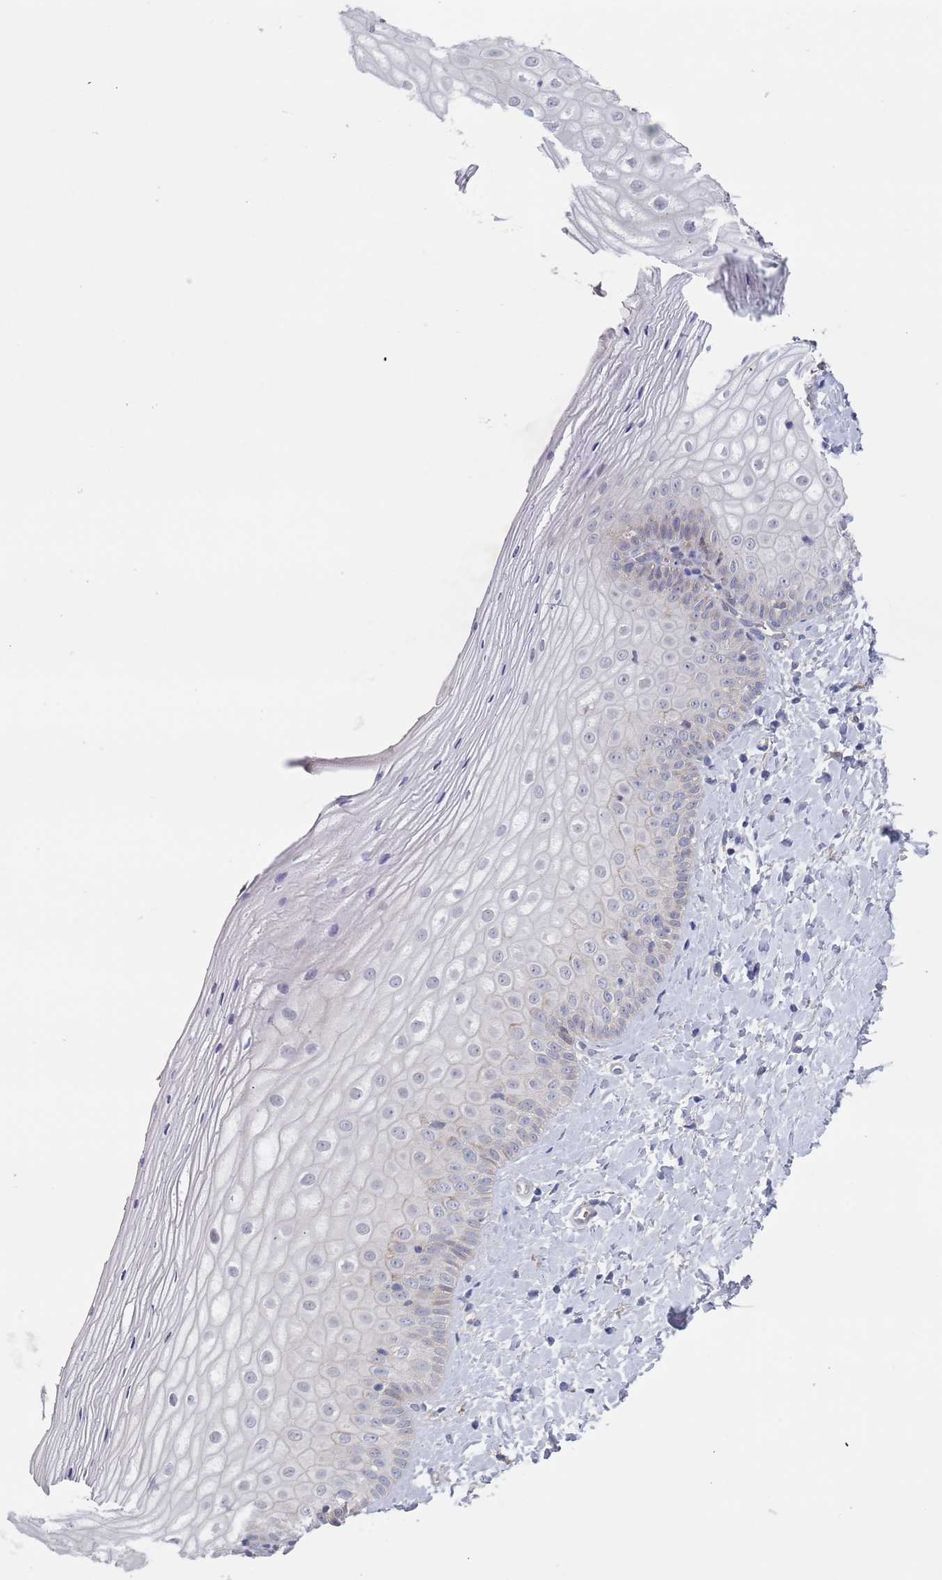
{"staining": {"intensity": "weak", "quantity": "<25%", "location": "cytoplasmic/membranous"}, "tissue": "vagina", "cell_type": "Squamous epithelial cells", "image_type": "normal", "snomed": [{"axis": "morphology", "description": "Normal tissue, NOS"}, {"axis": "topography", "description": "Vagina"}], "caption": "Vagina stained for a protein using immunohistochemistry demonstrates no expression squamous epithelial cells.", "gene": "ZNF140", "patient": {"sex": "female", "age": 65}}